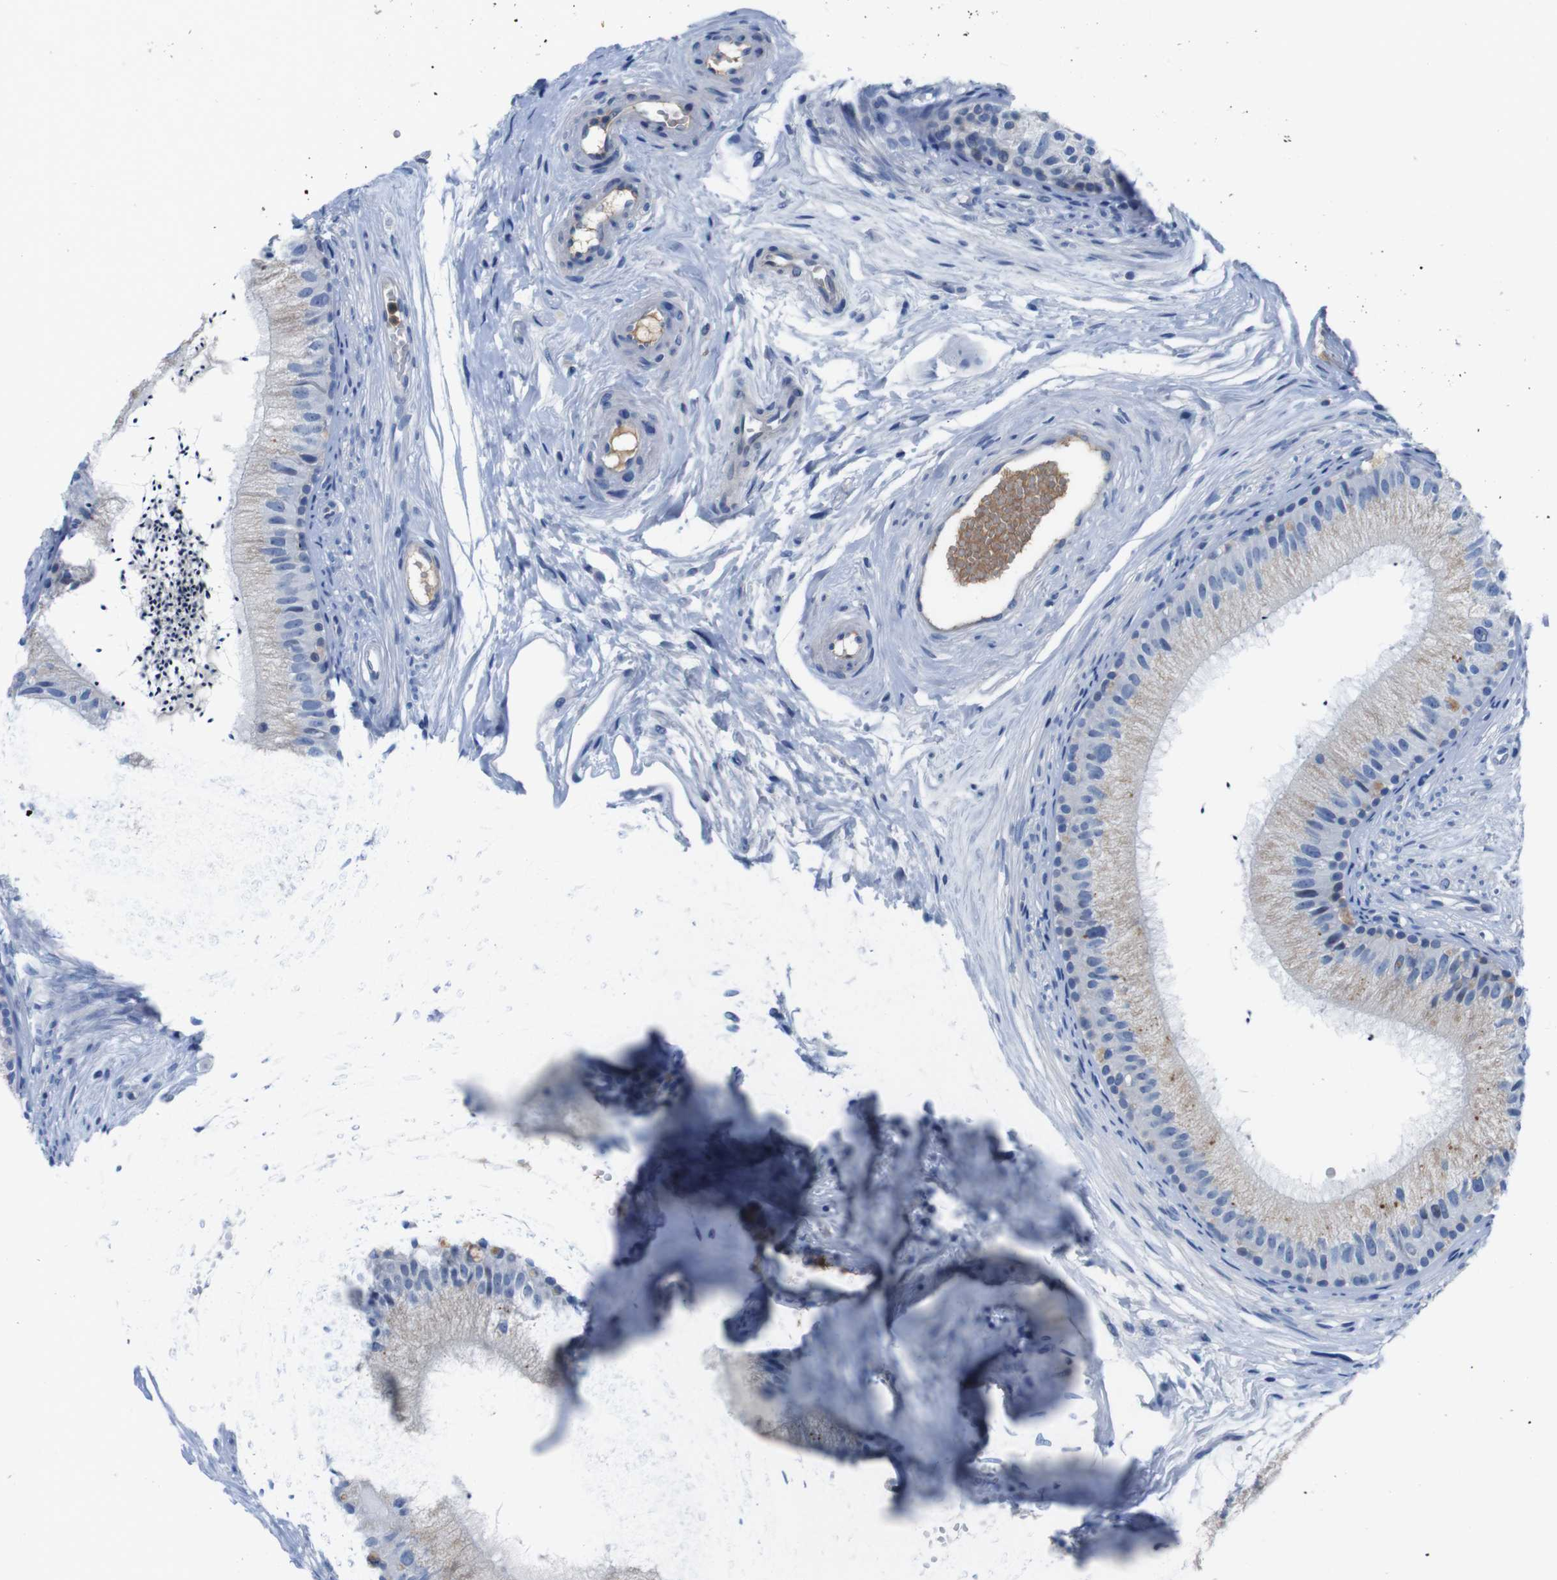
{"staining": {"intensity": "moderate", "quantity": ">75%", "location": "cytoplasmic/membranous"}, "tissue": "epididymis", "cell_type": "Glandular cells", "image_type": "normal", "snomed": [{"axis": "morphology", "description": "Normal tissue, NOS"}, {"axis": "topography", "description": "Epididymis"}], "caption": "The immunohistochemical stain shows moderate cytoplasmic/membranous positivity in glandular cells of unremarkable epididymis. (DAB IHC, brown staining for protein, blue staining for nuclei).", "gene": "C1RL", "patient": {"sex": "male", "age": 56}}